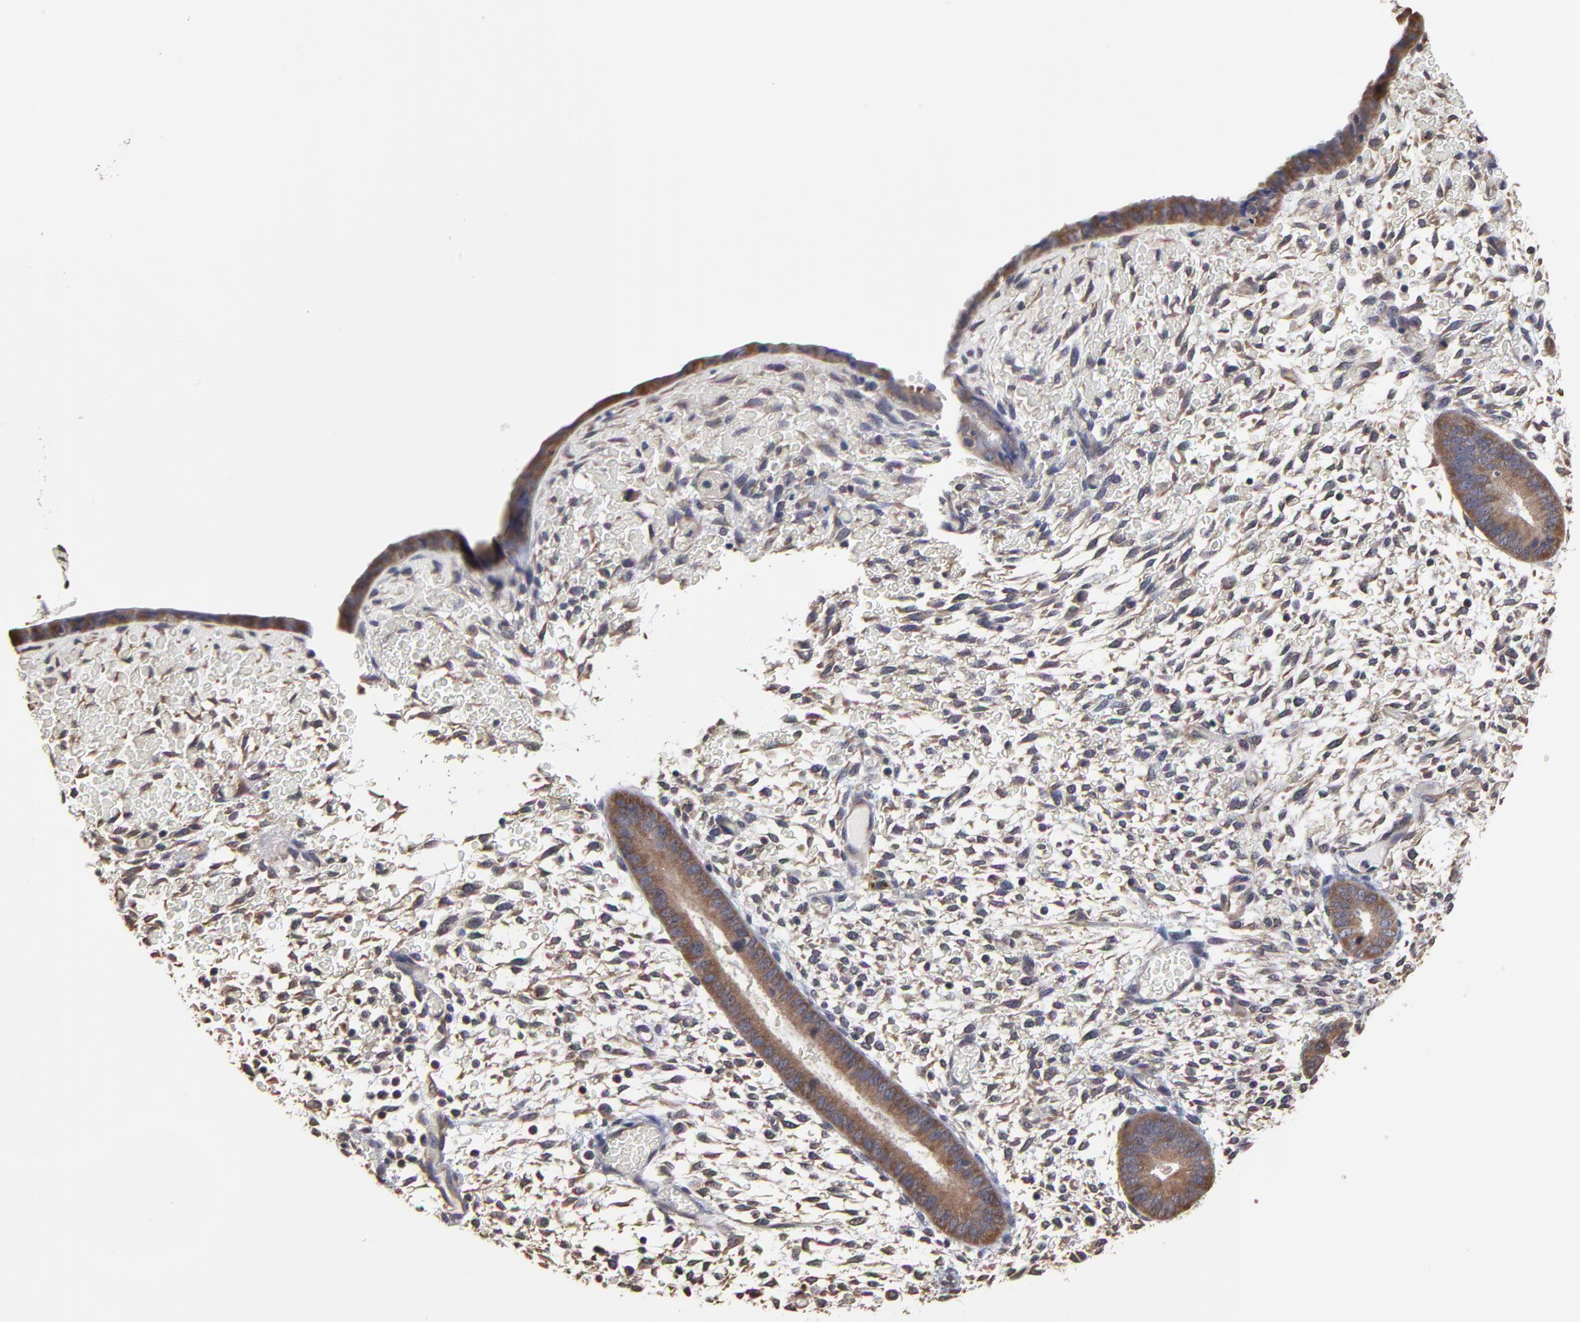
{"staining": {"intensity": "weak", "quantity": ">75%", "location": "cytoplasmic/membranous"}, "tissue": "endometrium", "cell_type": "Cells in endometrial stroma", "image_type": "normal", "snomed": [{"axis": "morphology", "description": "Normal tissue, NOS"}, {"axis": "topography", "description": "Endometrium"}], "caption": "Weak cytoplasmic/membranous expression for a protein is appreciated in approximately >75% of cells in endometrial stroma of unremarkable endometrium using immunohistochemistry.", "gene": "CCT2", "patient": {"sex": "female", "age": 42}}